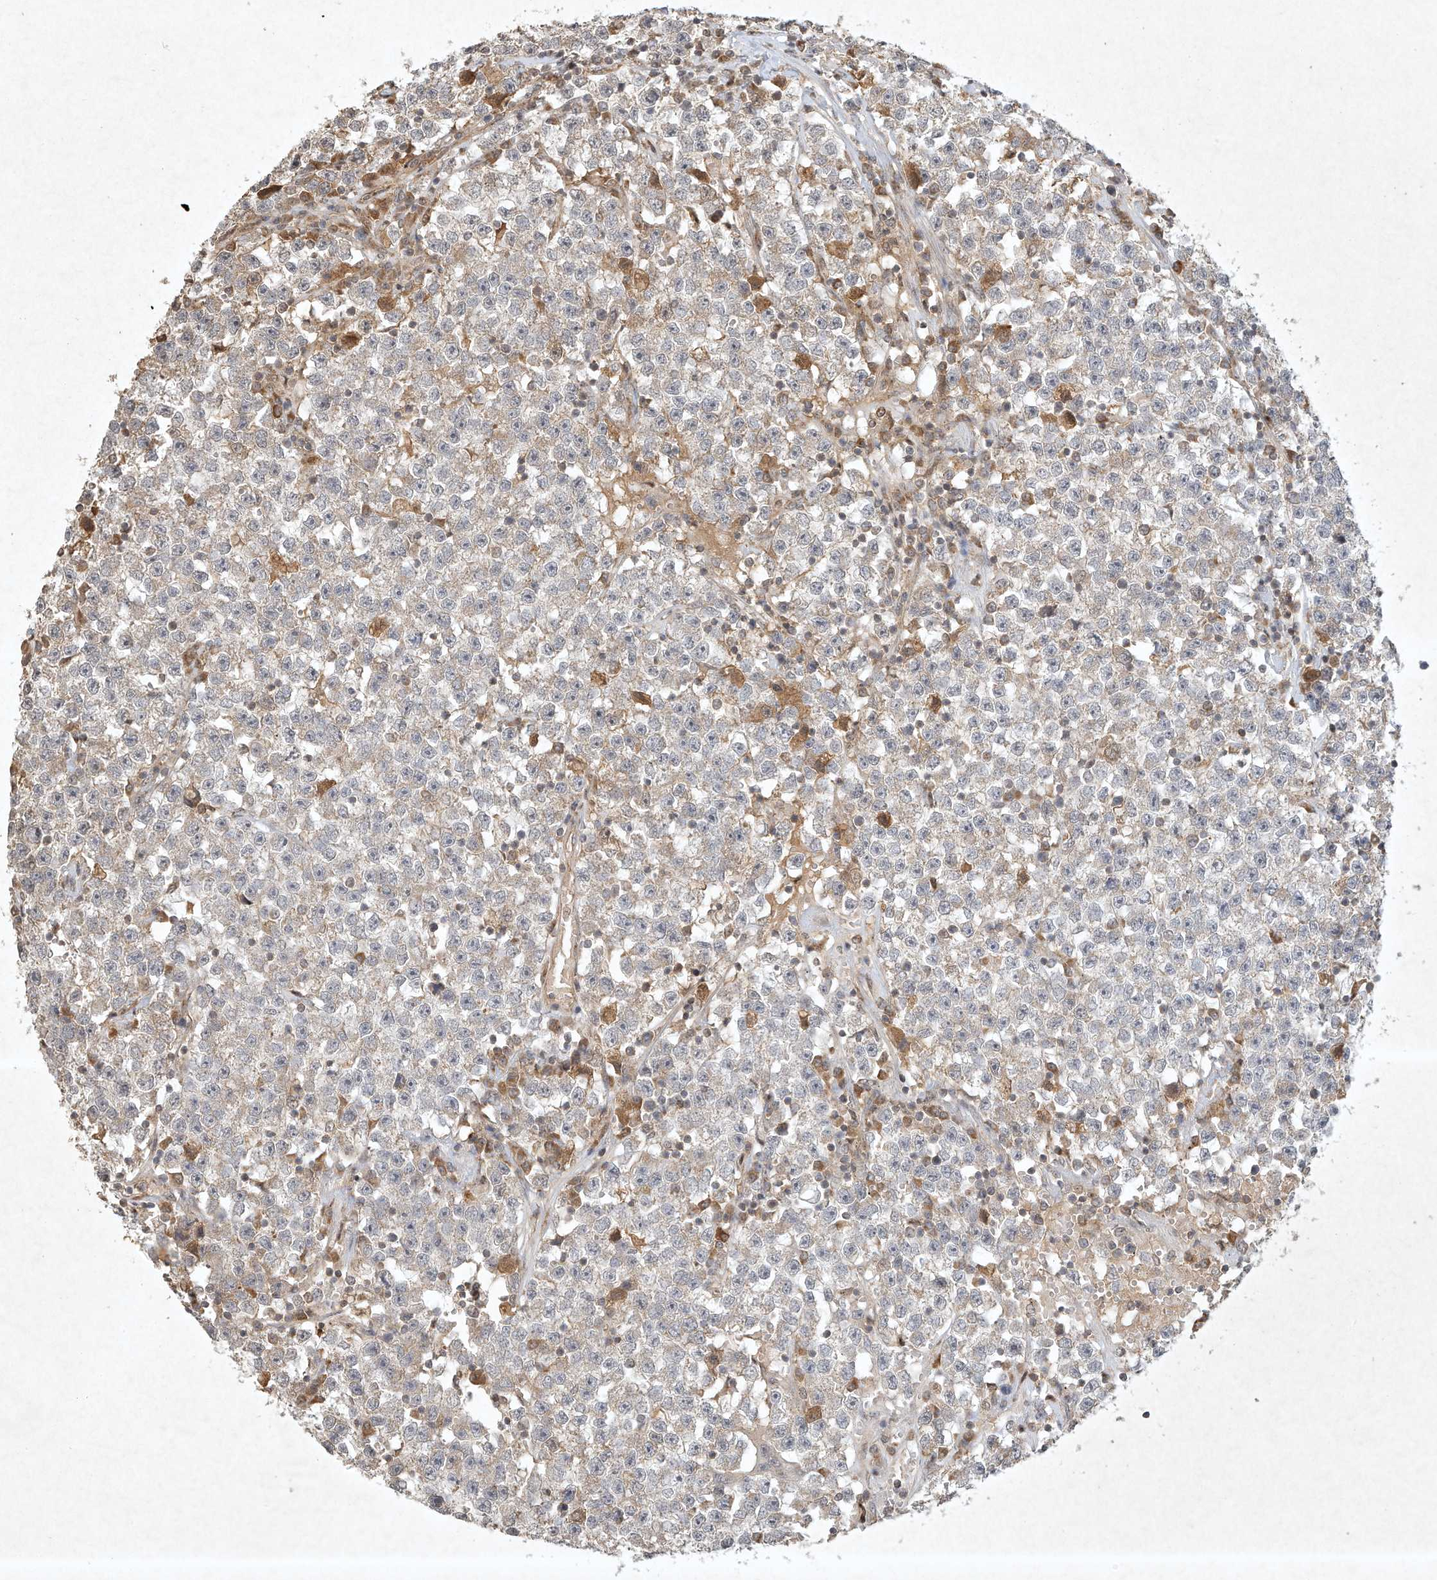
{"staining": {"intensity": "negative", "quantity": "none", "location": "none"}, "tissue": "testis cancer", "cell_type": "Tumor cells", "image_type": "cancer", "snomed": [{"axis": "morphology", "description": "Seminoma, NOS"}, {"axis": "topography", "description": "Testis"}], "caption": "Testis cancer (seminoma) was stained to show a protein in brown. There is no significant expression in tumor cells.", "gene": "BTRC", "patient": {"sex": "male", "age": 22}}